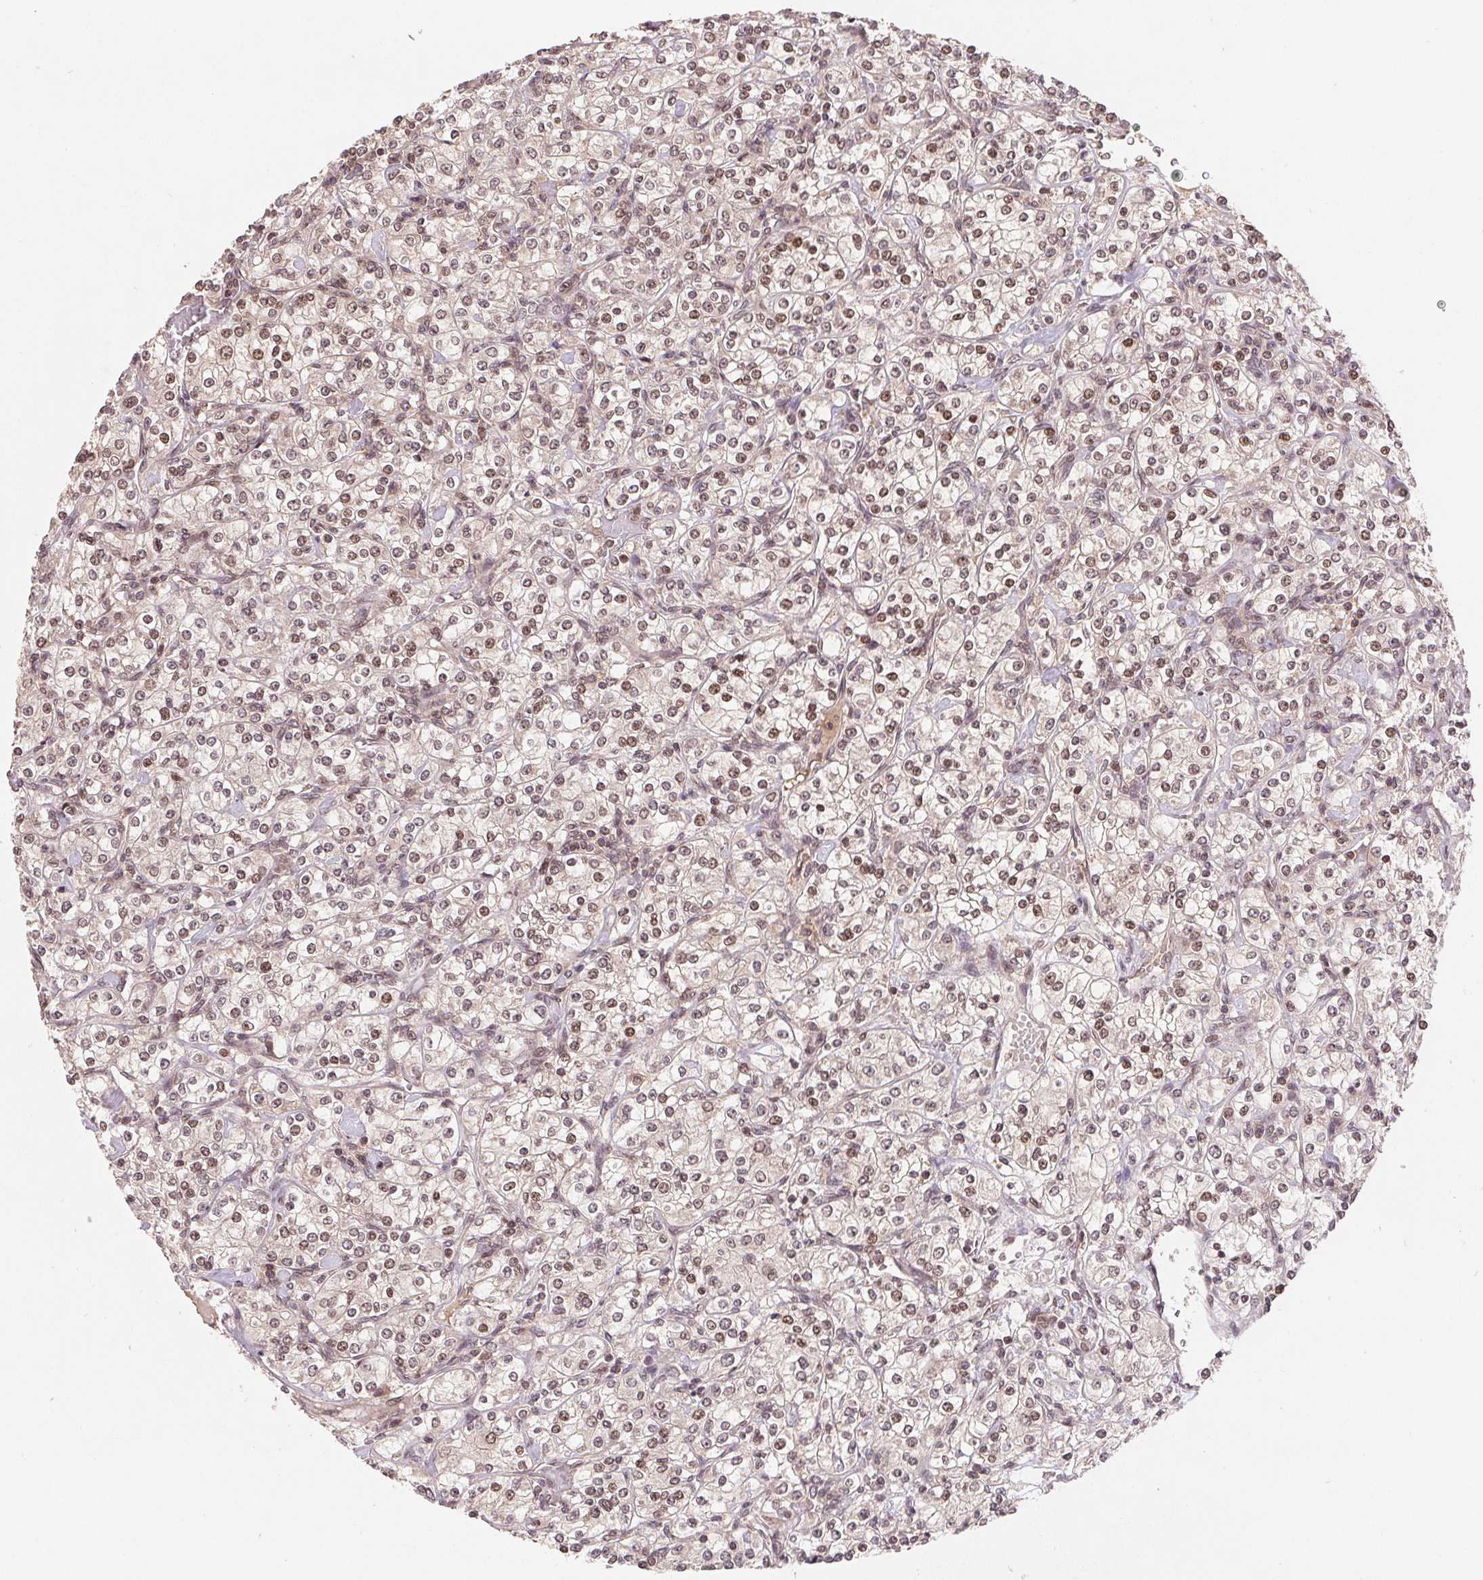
{"staining": {"intensity": "moderate", "quantity": ">75%", "location": "nuclear"}, "tissue": "renal cancer", "cell_type": "Tumor cells", "image_type": "cancer", "snomed": [{"axis": "morphology", "description": "Adenocarcinoma, NOS"}, {"axis": "topography", "description": "Kidney"}], "caption": "Immunohistochemical staining of human renal adenocarcinoma reveals moderate nuclear protein positivity in about >75% of tumor cells. (IHC, brightfield microscopy, high magnification).", "gene": "HMGN3", "patient": {"sex": "male", "age": 77}}